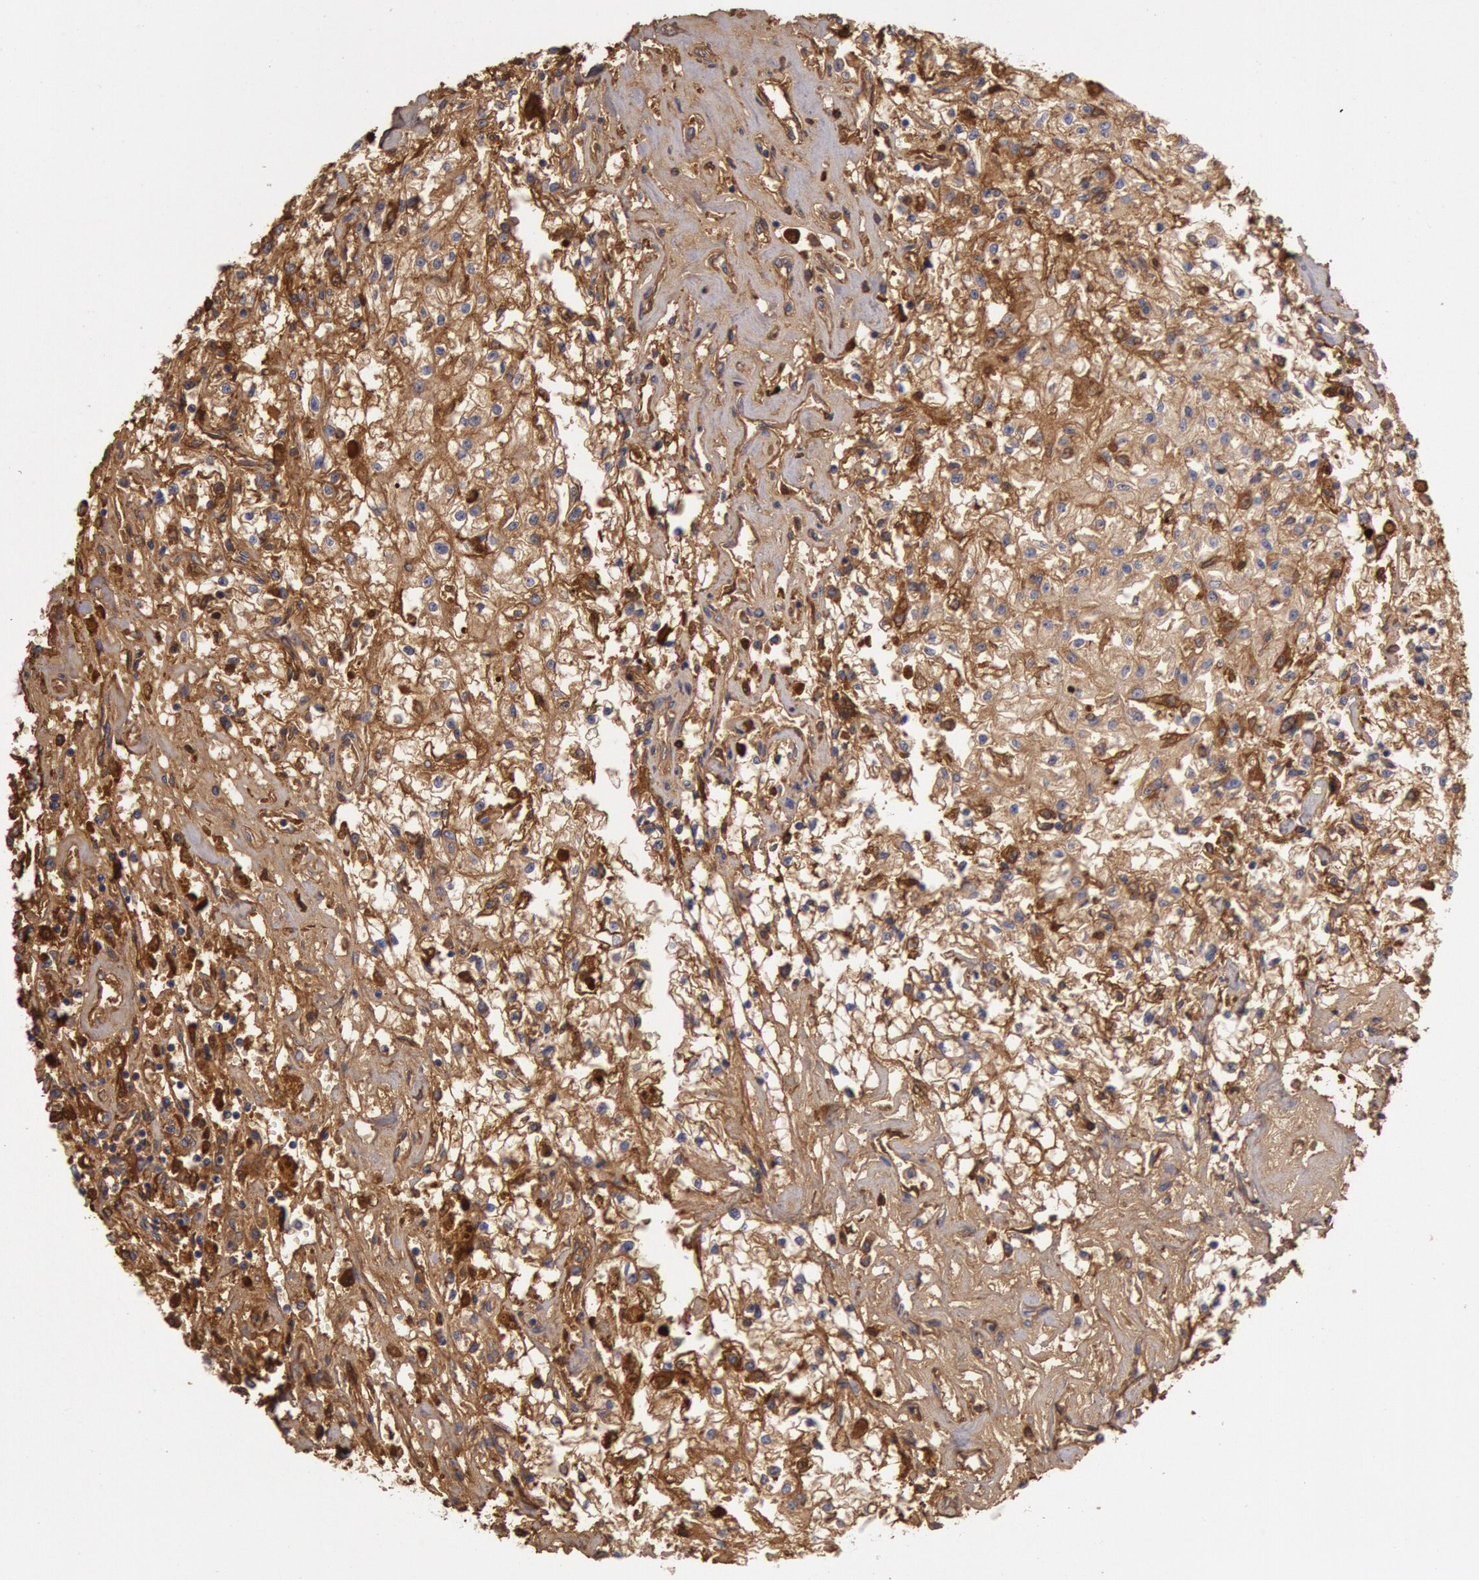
{"staining": {"intensity": "strong", "quantity": ">75%", "location": "cytoplasmic/membranous"}, "tissue": "renal cancer", "cell_type": "Tumor cells", "image_type": "cancer", "snomed": [{"axis": "morphology", "description": "Adenocarcinoma, NOS"}, {"axis": "topography", "description": "Kidney"}], "caption": "An immunohistochemistry (IHC) micrograph of neoplastic tissue is shown. Protein staining in brown labels strong cytoplasmic/membranous positivity in adenocarcinoma (renal) within tumor cells.", "gene": "IGHG1", "patient": {"sex": "male", "age": 78}}